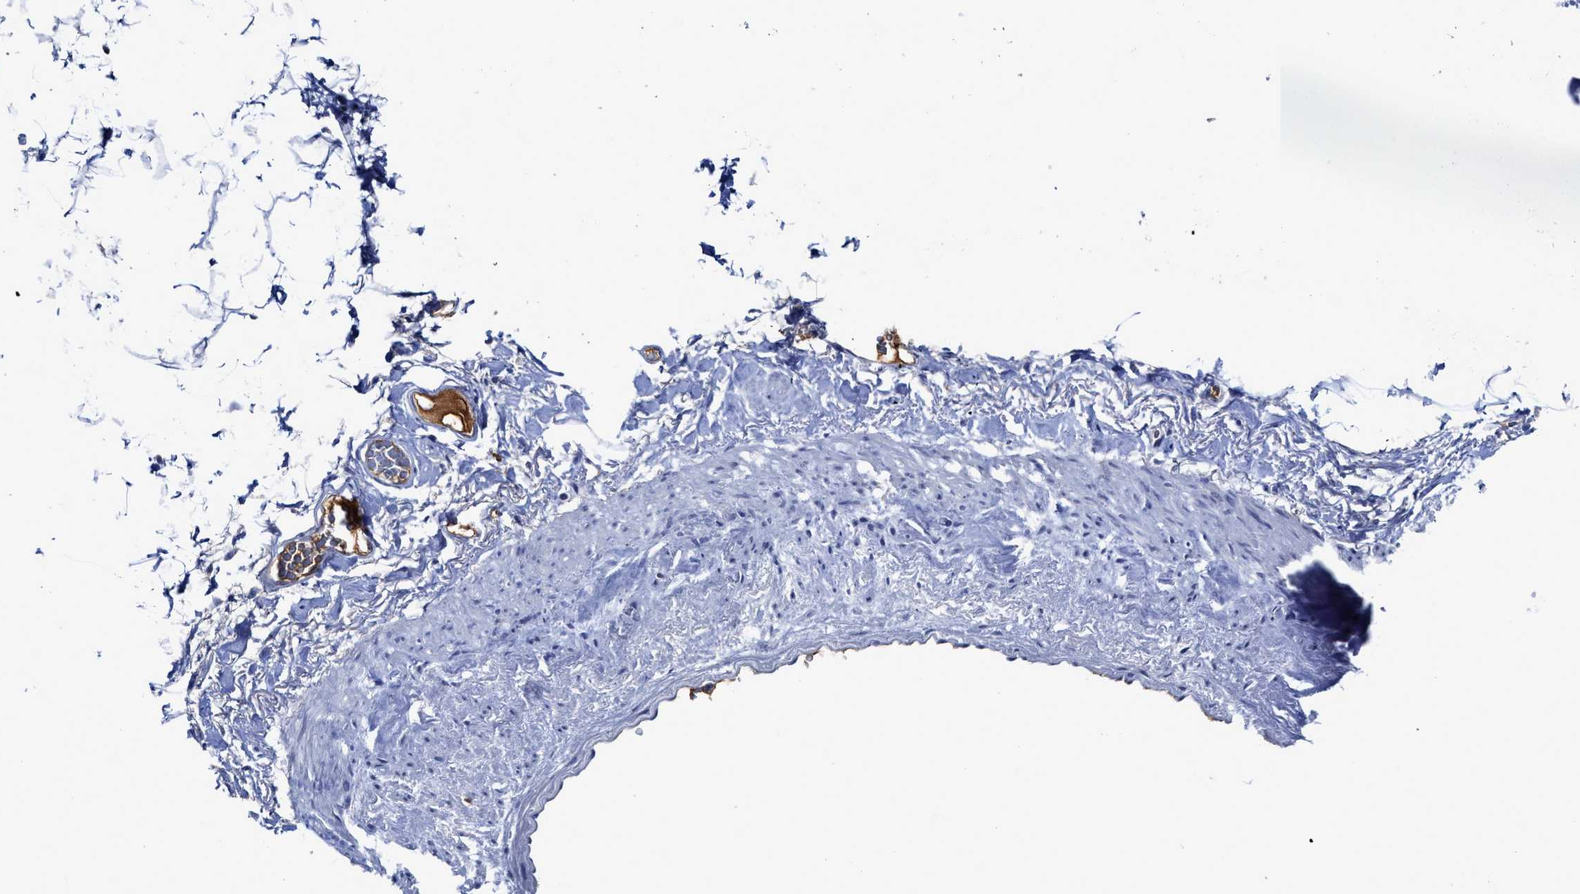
{"staining": {"intensity": "negative", "quantity": "none", "location": "none"}, "tissue": "adipose tissue", "cell_type": "Adipocytes", "image_type": "normal", "snomed": [{"axis": "morphology", "description": "Normal tissue, NOS"}, {"axis": "topography", "description": "Breast"}, {"axis": "topography", "description": "Soft tissue"}], "caption": "Adipocytes show no significant expression in unremarkable adipose tissue. (Brightfield microscopy of DAB (3,3'-diaminobenzidine) immunohistochemistry at high magnification).", "gene": "C2", "patient": {"sex": "female", "age": 75}}